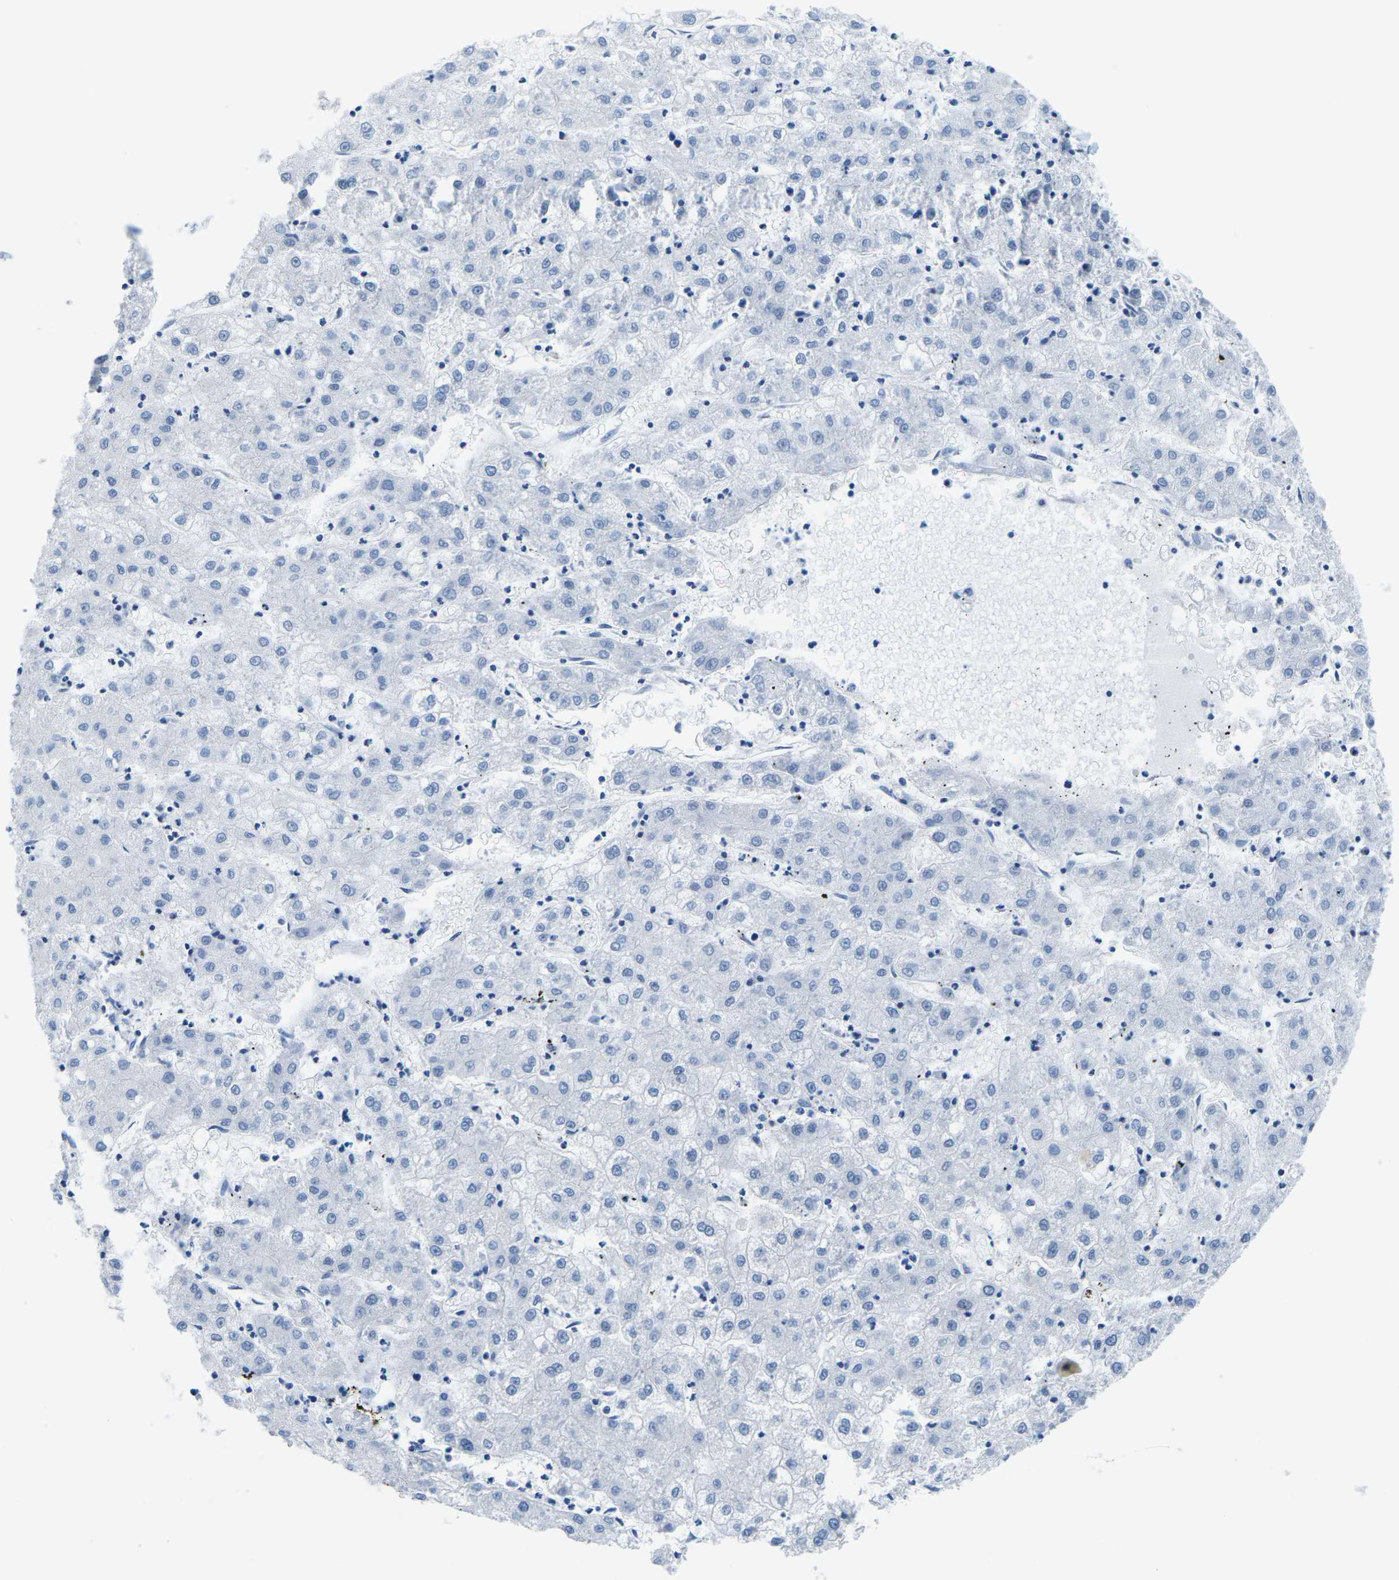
{"staining": {"intensity": "negative", "quantity": "none", "location": "none"}, "tissue": "liver cancer", "cell_type": "Tumor cells", "image_type": "cancer", "snomed": [{"axis": "morphology", "description": "Carcinoma, Hepatocellular, NOS"}, {"axis": "topography", "description": "Liver"}], "caption": "Tumor cells show no significant positivity in liver hepatocellular carcinoma.", "gene": "SYNGR2", "patient": {"sex": "male", "age": 72}}